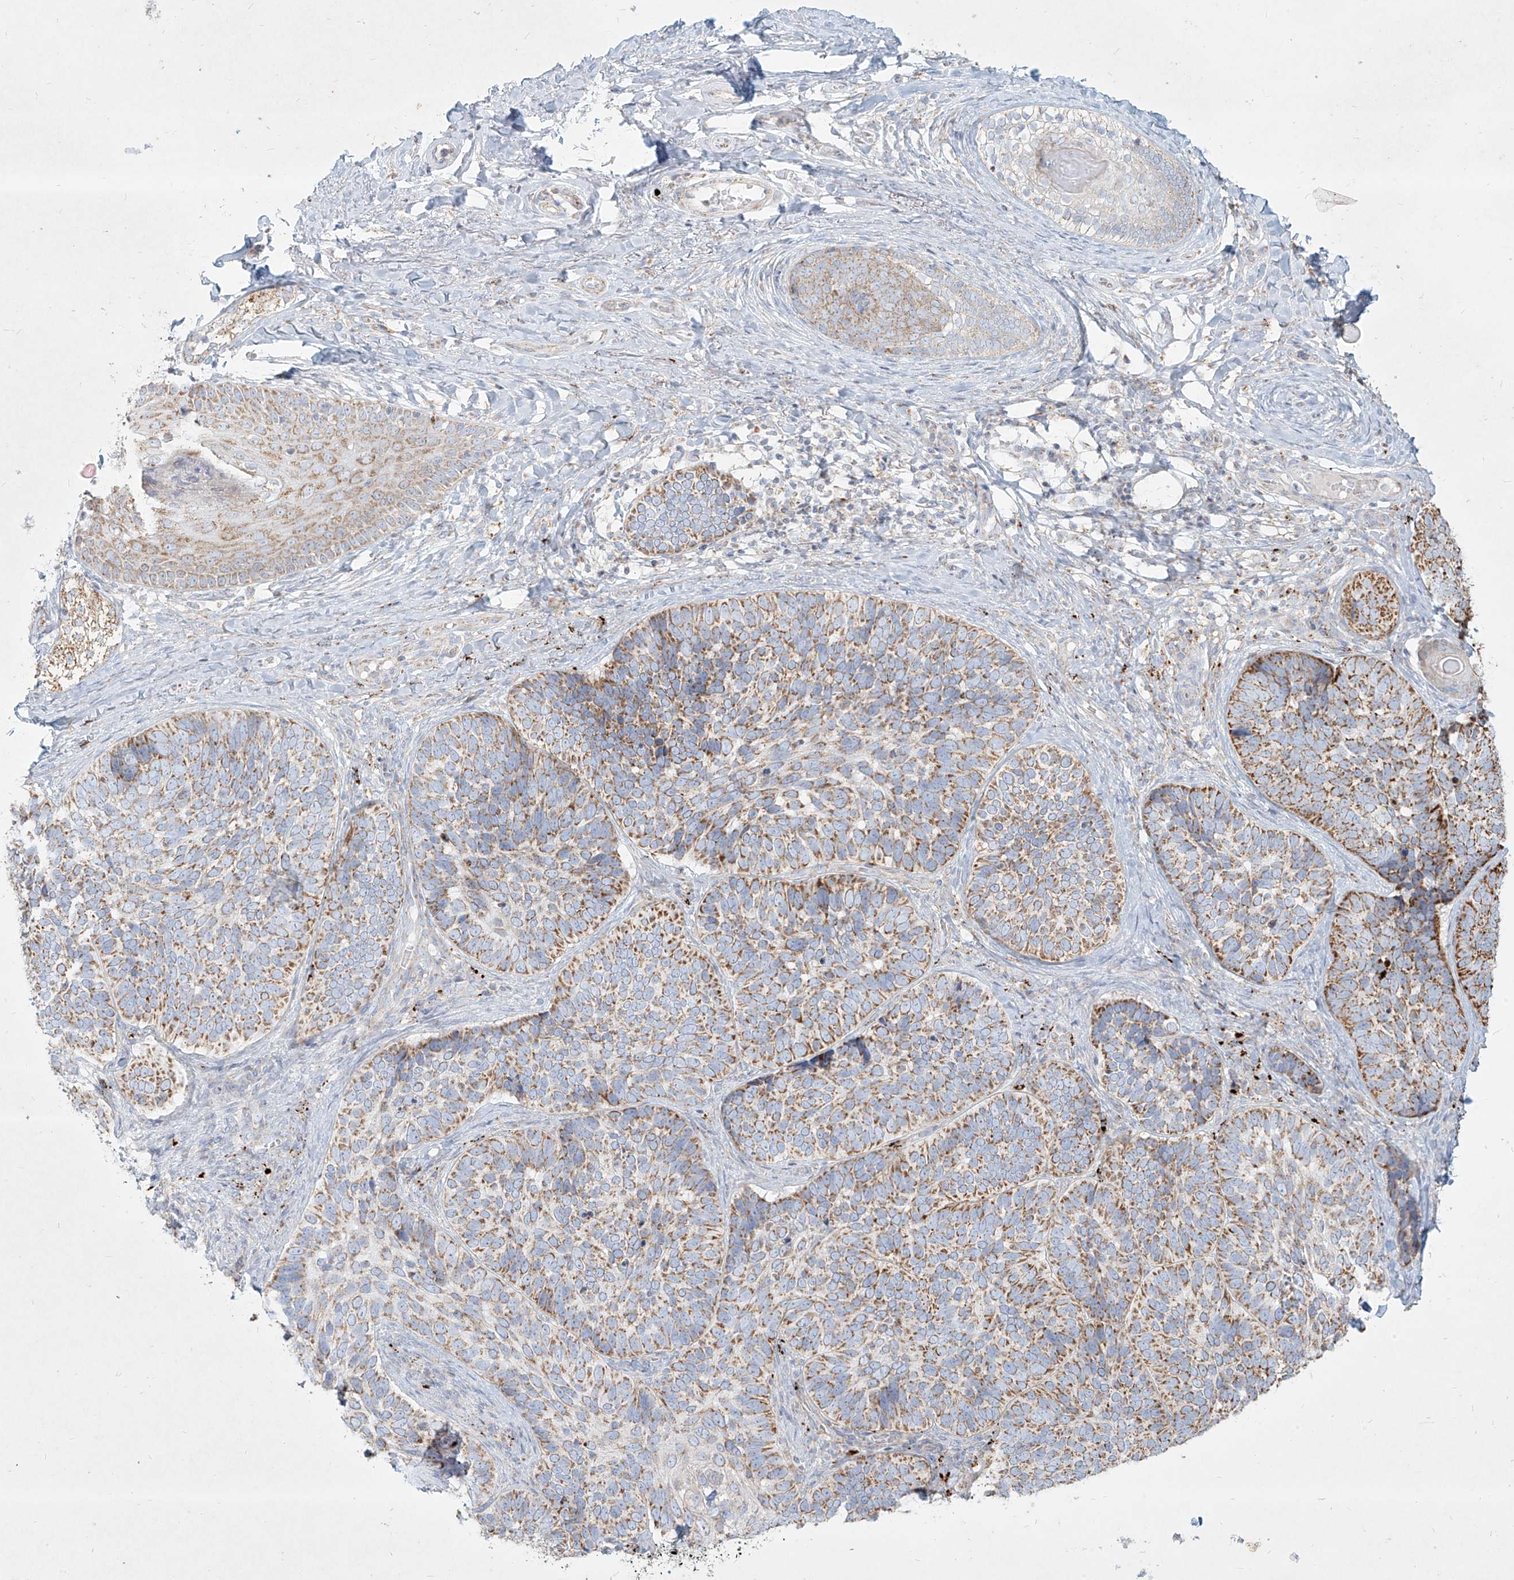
{"staining": {"intensity": "moderate", "quantity": "25%-75%", "location": "cytoplasmic/membranous"}, "tissue": "skin cancer", "cell_type": "Tumor cells", "image_type": "cancer", "snomed": [{"axis": "morphology", "description": "Basal cell carcinoma"}, {"axis": "topography", "description": "Skin"}], "caption": "About 25%-75% of tumor cells in human basal cell carcinoma (skin) show moderate cytoplasmic/membranous protein staining as visualized by brown immunohistochemical staining.", "gene": "MTX2", "patient": {"sex": "male", "age": 62}}